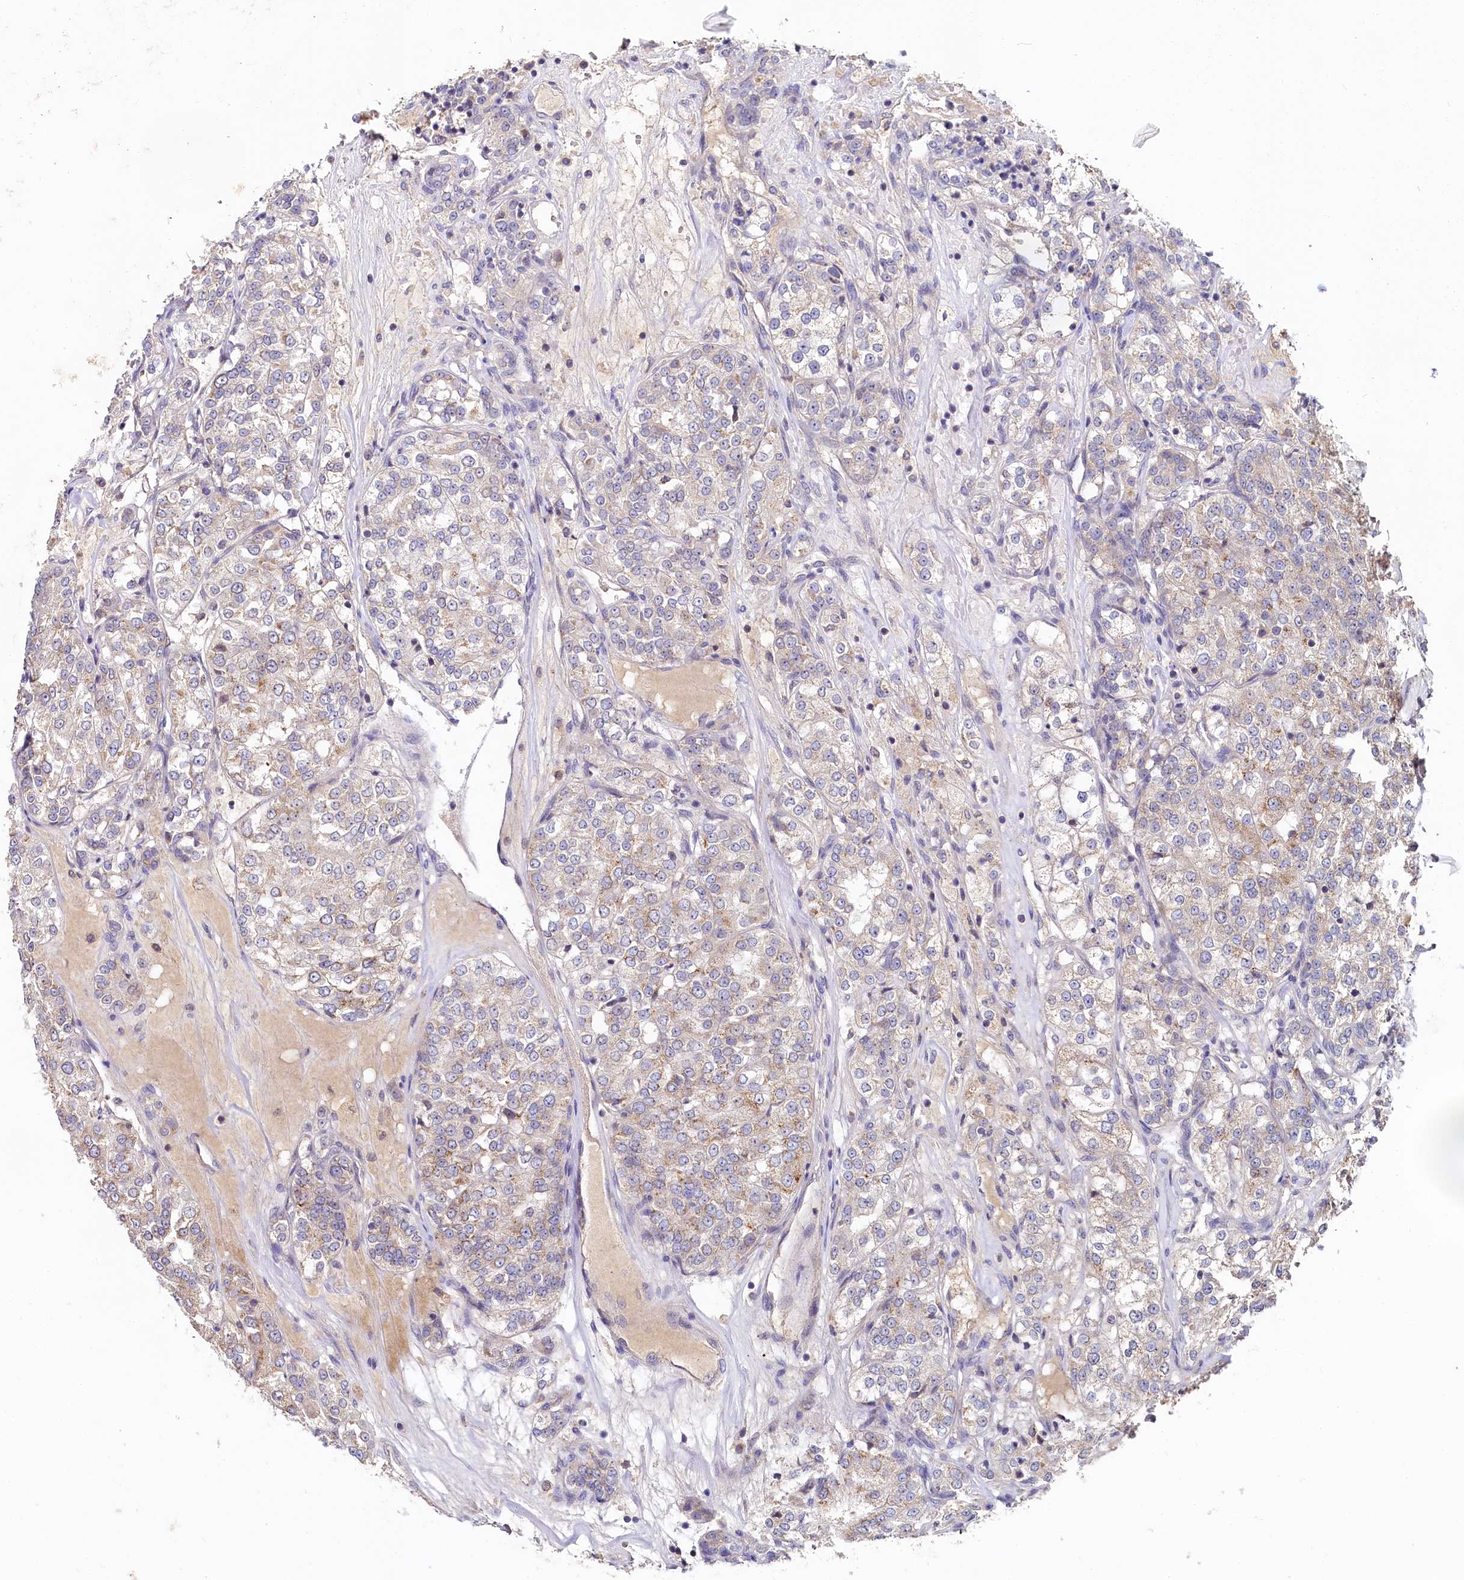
{"staining": {"intensity": "moderate", "quantity": "25%-75%", "location": "cytoplasmic/membranous"}, "tissue": "renal cancer", "cell_type": "Tumor cells", "image_type": "cancer", "snomed": [{"axis": "morphology", "description": "Adenocarcinoma, NOS"}, {"axis": "topography", "description": "Kidney"}], "caption": "This micrograph shows adenocarcinoma (renal) stained with immunohistochemistry (IHC) to label a protein in brown. The cytoplasmic/membranous of tumor cells show moderate positivity for the protein. Nuclei are counter-stained blue.", "gene": "SPINK9", "patient": {"sex": "female", "age": 63}}